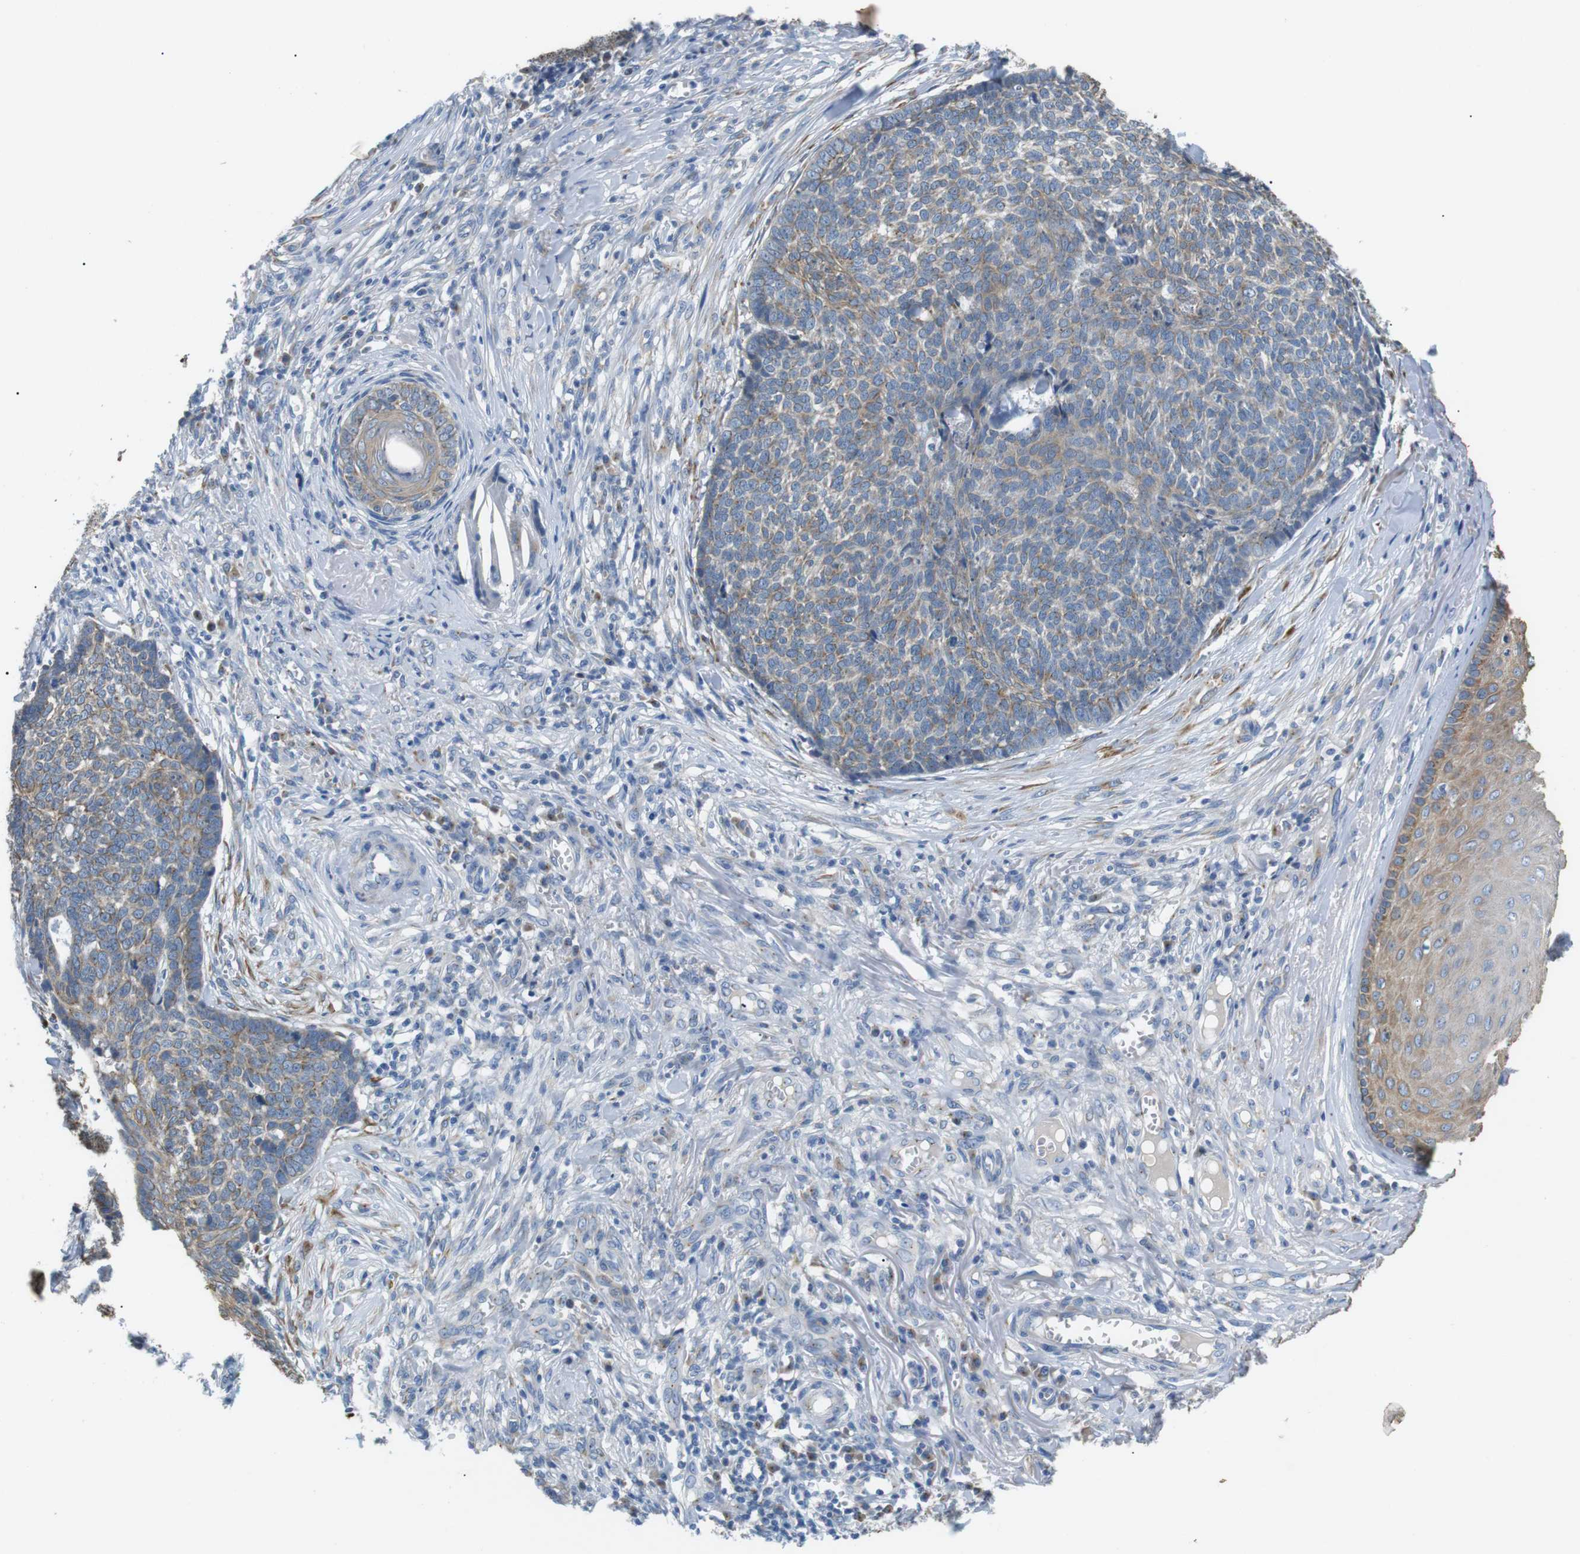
{"staining": {"intensity": "weak", "quantity": "<25%", "location": "cytoplasmic/membranous"}, "tissue": "skin cancer", "cell_type": "Tumor cells", "image_type": "cancer", "snomed": [{"axis": "morphology", "description": "Basal cell carcinoma"}, {"axis": "topography", "description": "Skin"}], "caption": "The histopathology image exhibits no staining of tumor cells in basal cell carcinoma (skin).", "gene": "UNC5CL", "patient": {"sex": "male", "age": 84}}